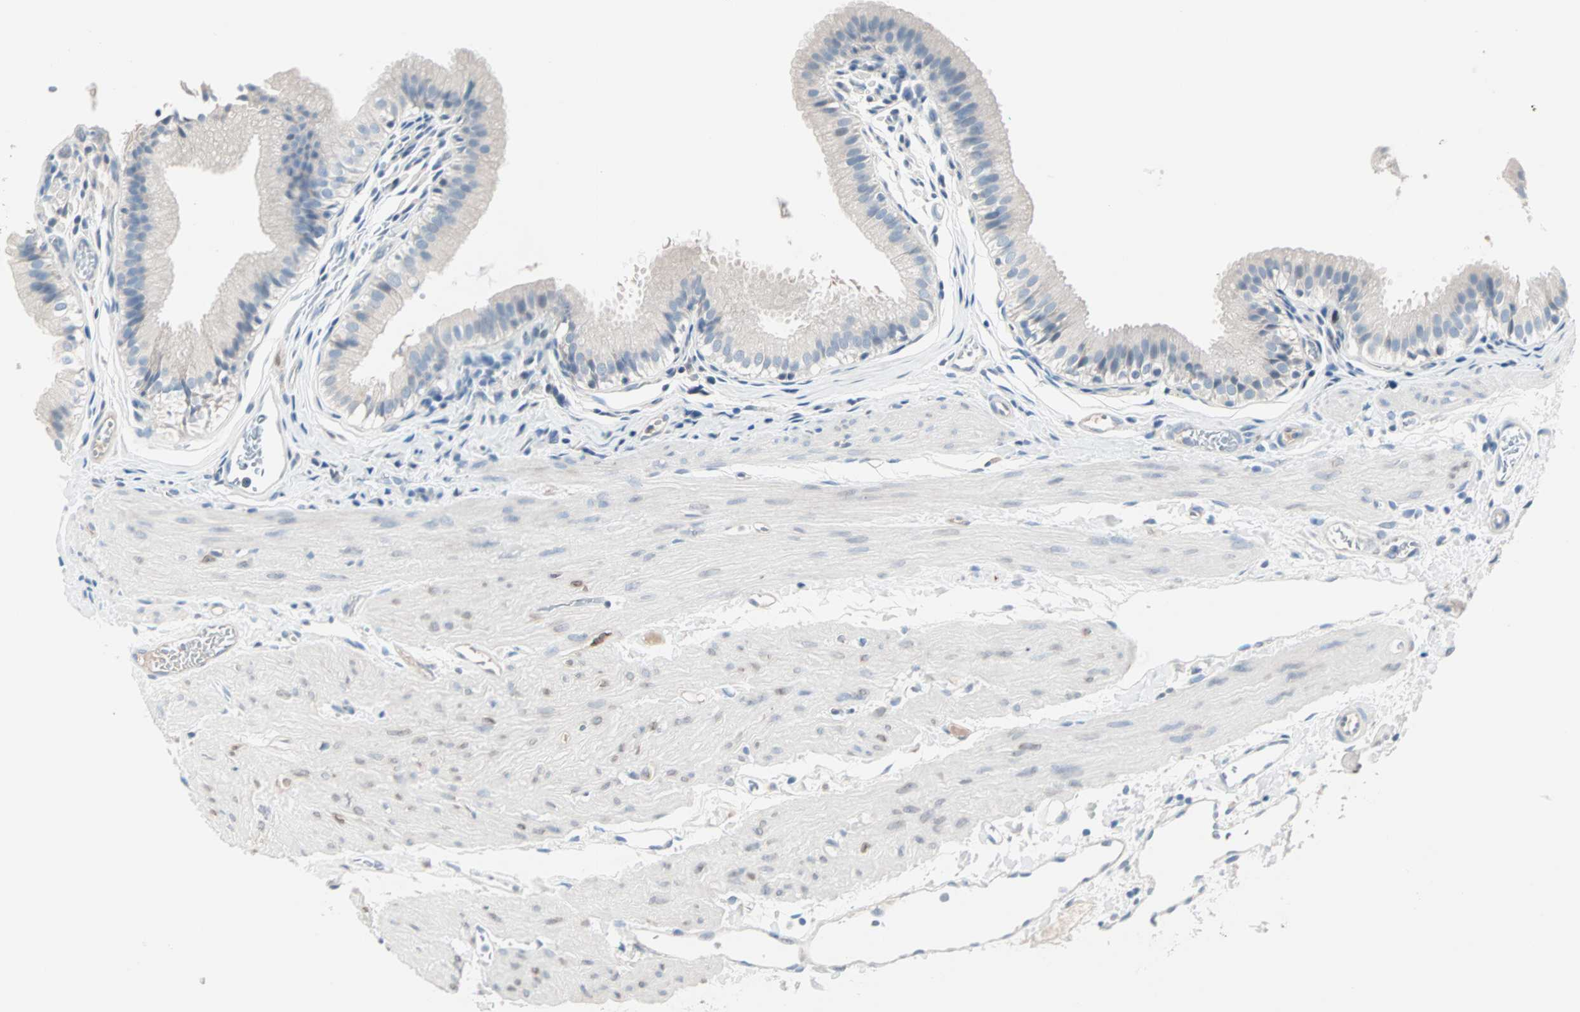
{"staining": {"intensity": "negative", "quantity": "none", "location": "none"}, "tissue": "gallbladder", "cell_type": "Glandular cells", "image_type": "normal", "snomed": [{"axis": "morphology", "description": "Normal tissue, NOS"}, {"axis": "topography", "description": "Gallbladder"}], "caption": "An IHC image of benign gallbladder is shown. There is no staining in glandular cells of gallbladder.", "gene": "NEFH", "patient": {"sex": "female", "age": 26}}